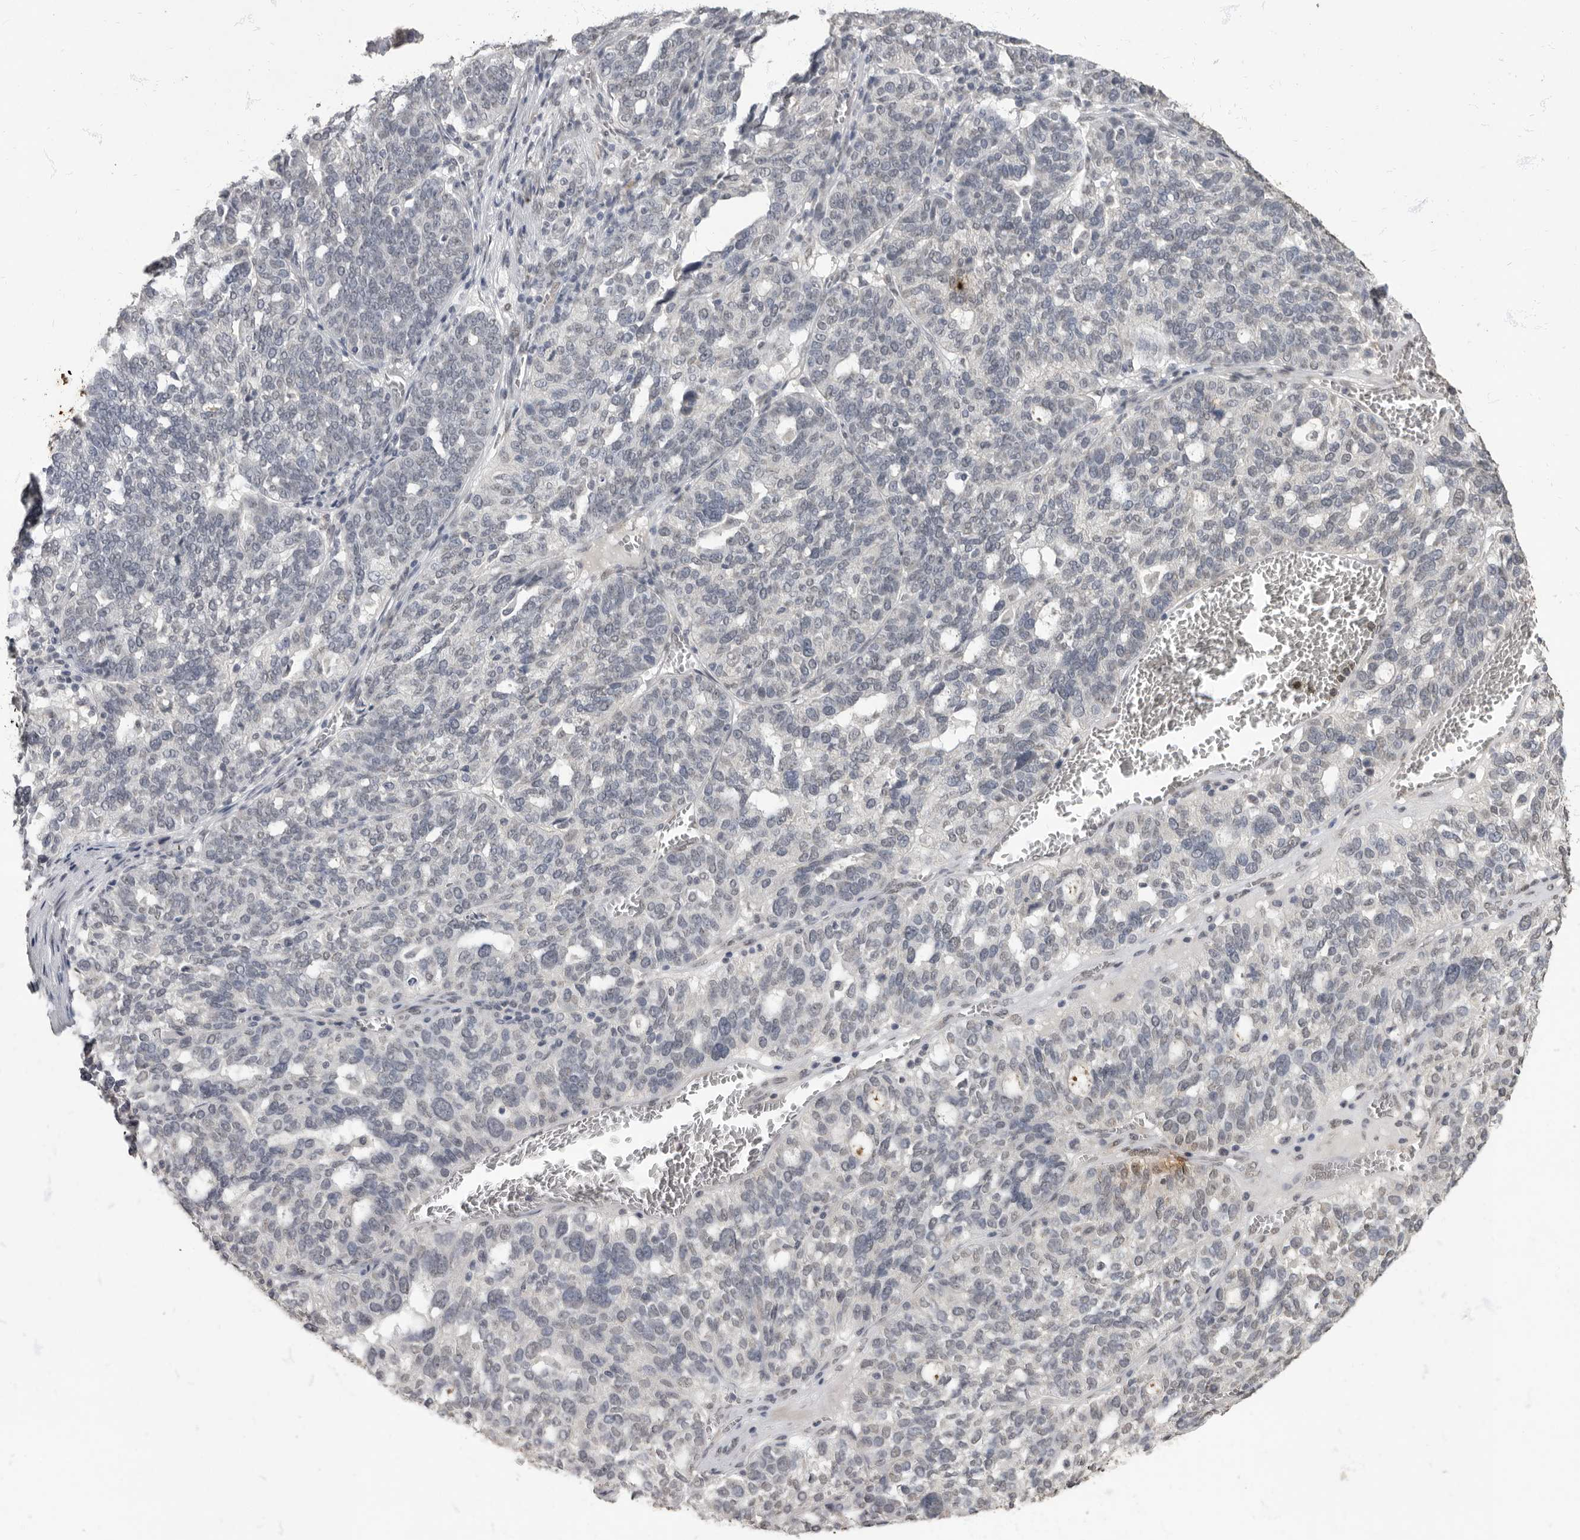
{"staining": {"intensity": "negative", "quantity": "none", "location": "none"}, "tissue": "ovarian cancer", "cell_type": "Tumor cells", "image_type": "cancer", "snomed": [{"axis": "morphology", "description": "Cystadenocarcinoma, serous, NOS"}, {"axis": "topography", "description": "Ovary"}], "caption": "Tumor cells show no significant protein expression in serous cystadenocarcinoma (ovarian).", "gene": "NBL1", "patient": {"sex": "female", "age": 59}}